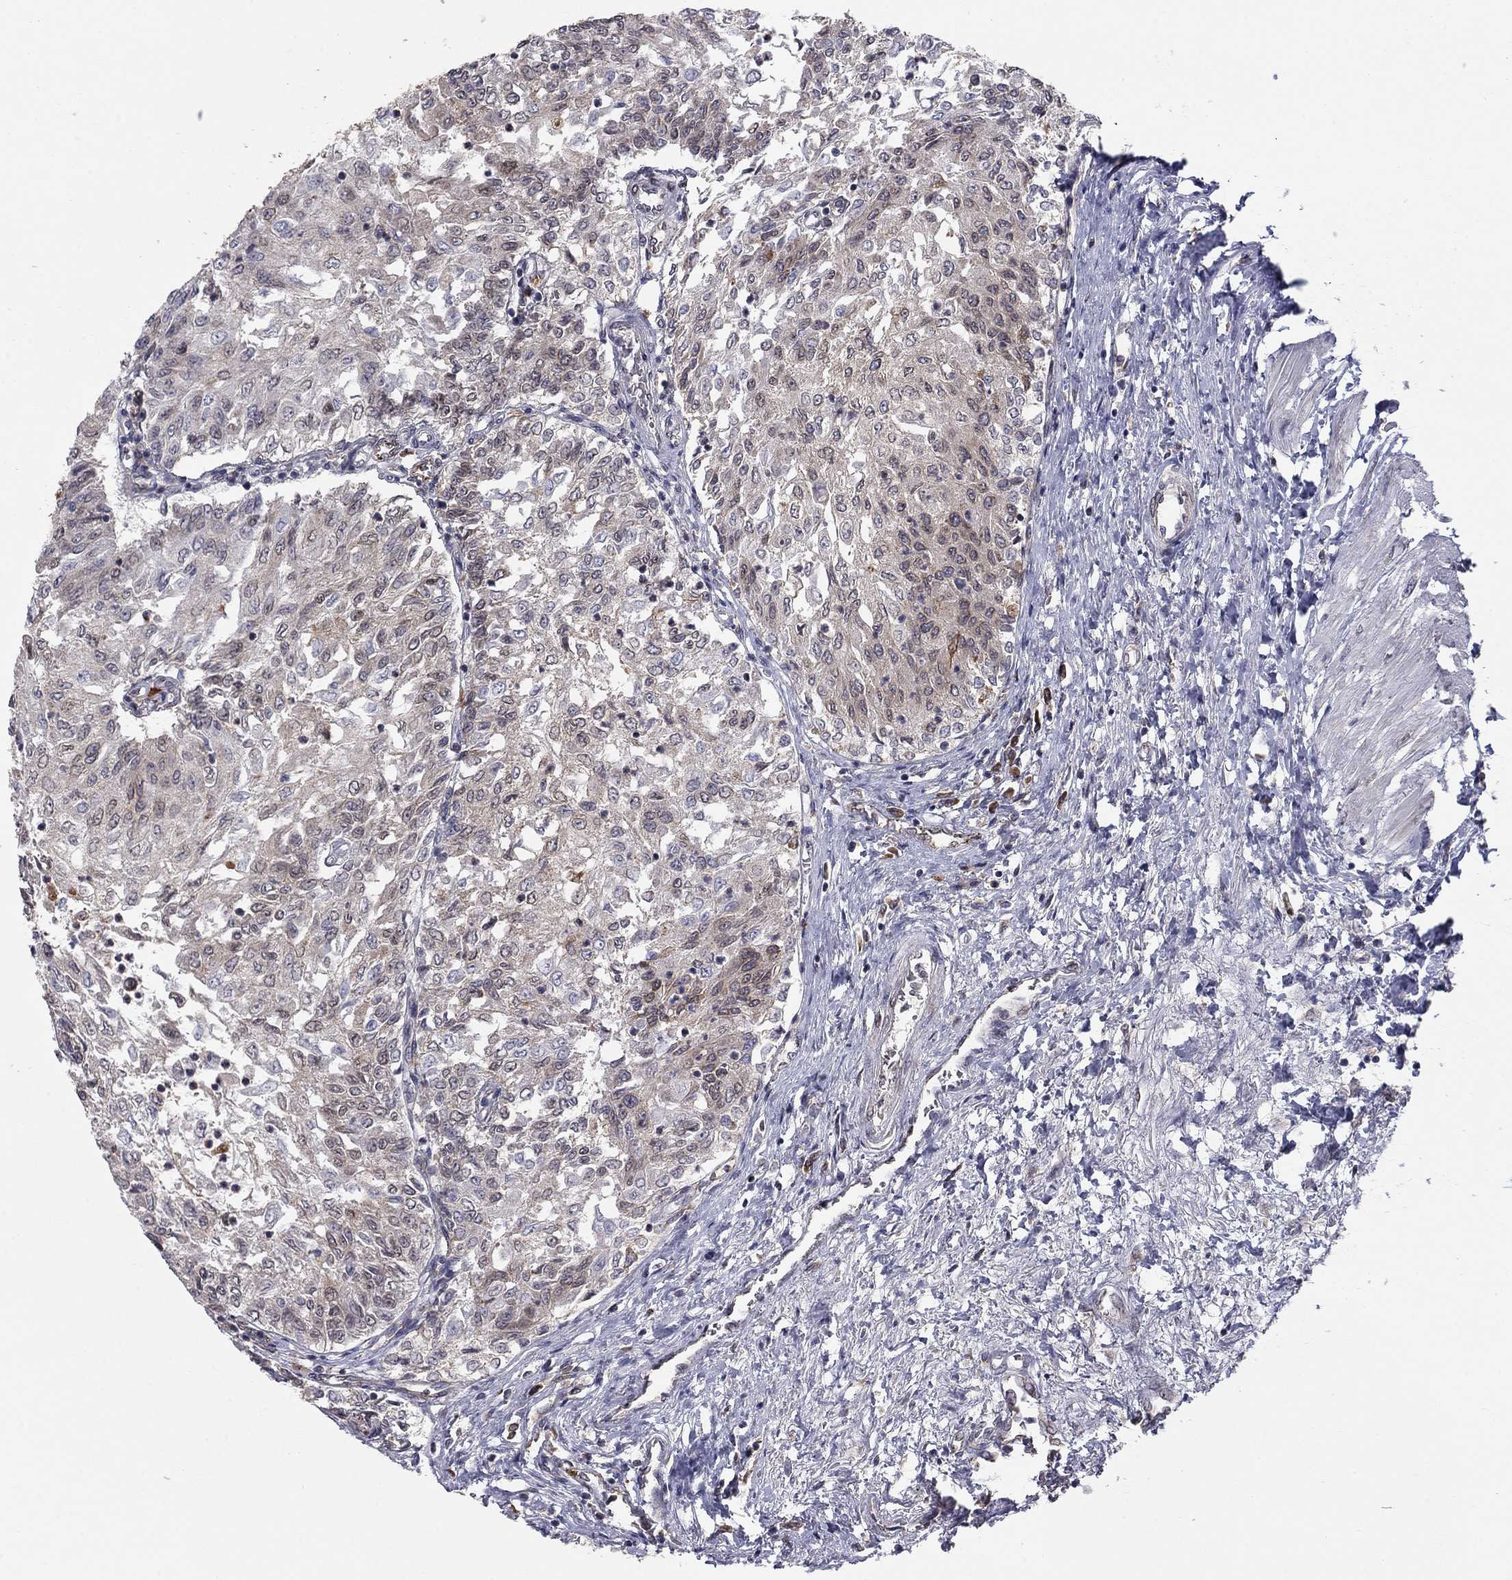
{"staining": {"intensity": "moderate", "quantity": "25%-75%", "location": "cytoplasmic/membranous"}, "tissue": "urothelial cancer", "cell_type": "Tumor cells", "image_type": "cancer", "snomed": [{"axis": "morphology", "description": "Urothelial carcinoma, Low grade"}, {"axis": "topography", "description": "Urinary bladder"}], "caption": "Tumor cells demonstrate medium levels of moderate cytoplasmic/membranous positivity in about 25%-75% of cells in low-grade urothelial carcinoma. (brown staining indicates protein expression, while blue staining denotes nuclei).", "gene": "YIF1A", "patient": {"sex": "male", "age": 78}}